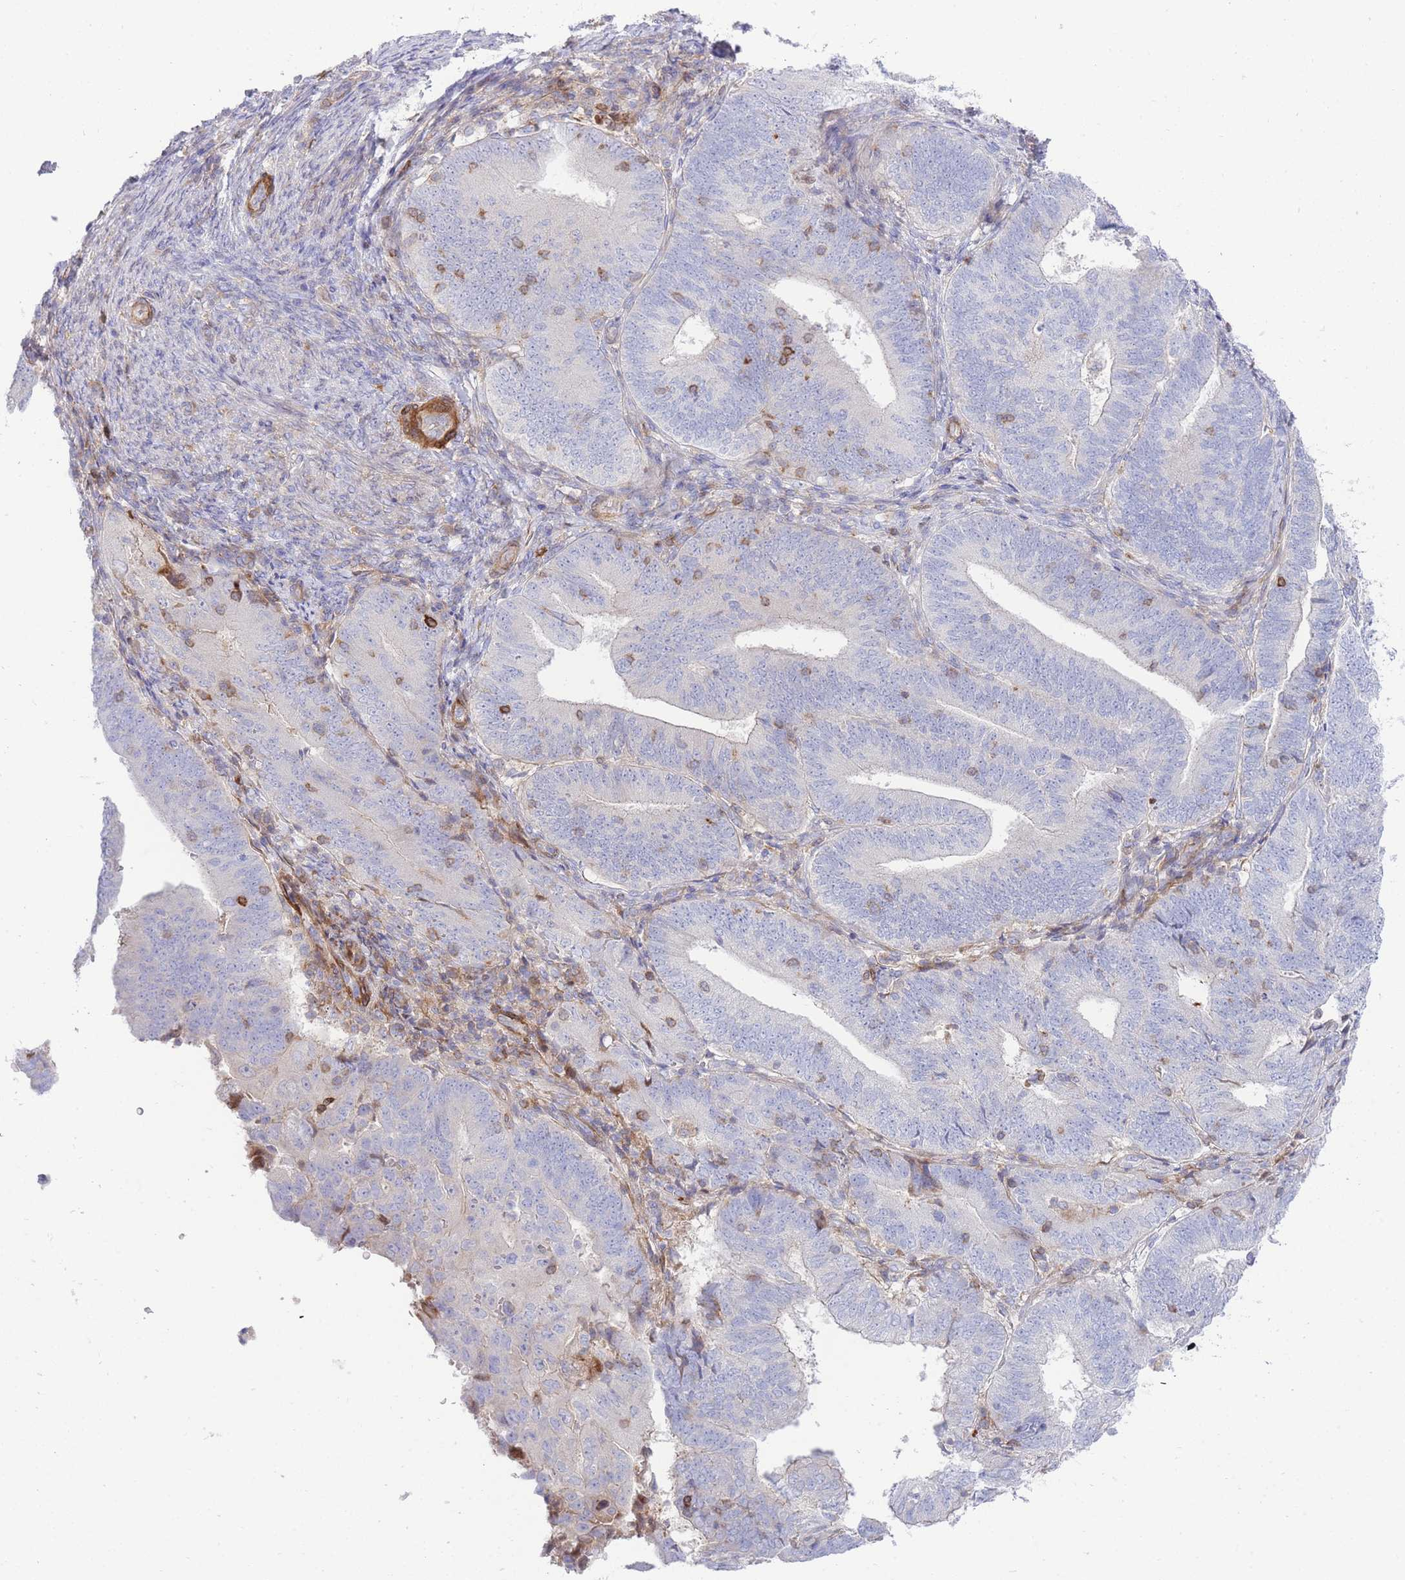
{"staining": {"intensity": "negative", "quantity": "none", "location": "none"}, "tissue": "endometrial cancer", "cell_type": "Tumor cells", "image_type": "cancer", "snomed": [{"axis": "morphology", "description": "Adenocarcinoma, NOS"}, {"axis": "topography", "description": "Endometrium"}], "caption": "DAB (3,3'-diaminobenzidine) immunohistochemical staining of endometrial adenocarcinoma exhibits no significant positivity in tumor cells. (DAB immunohistochemistry visualized using brightfield microscopy, high magnification).", "gene": "FBN3", "patient": {"sex": "female", "age": 70}}